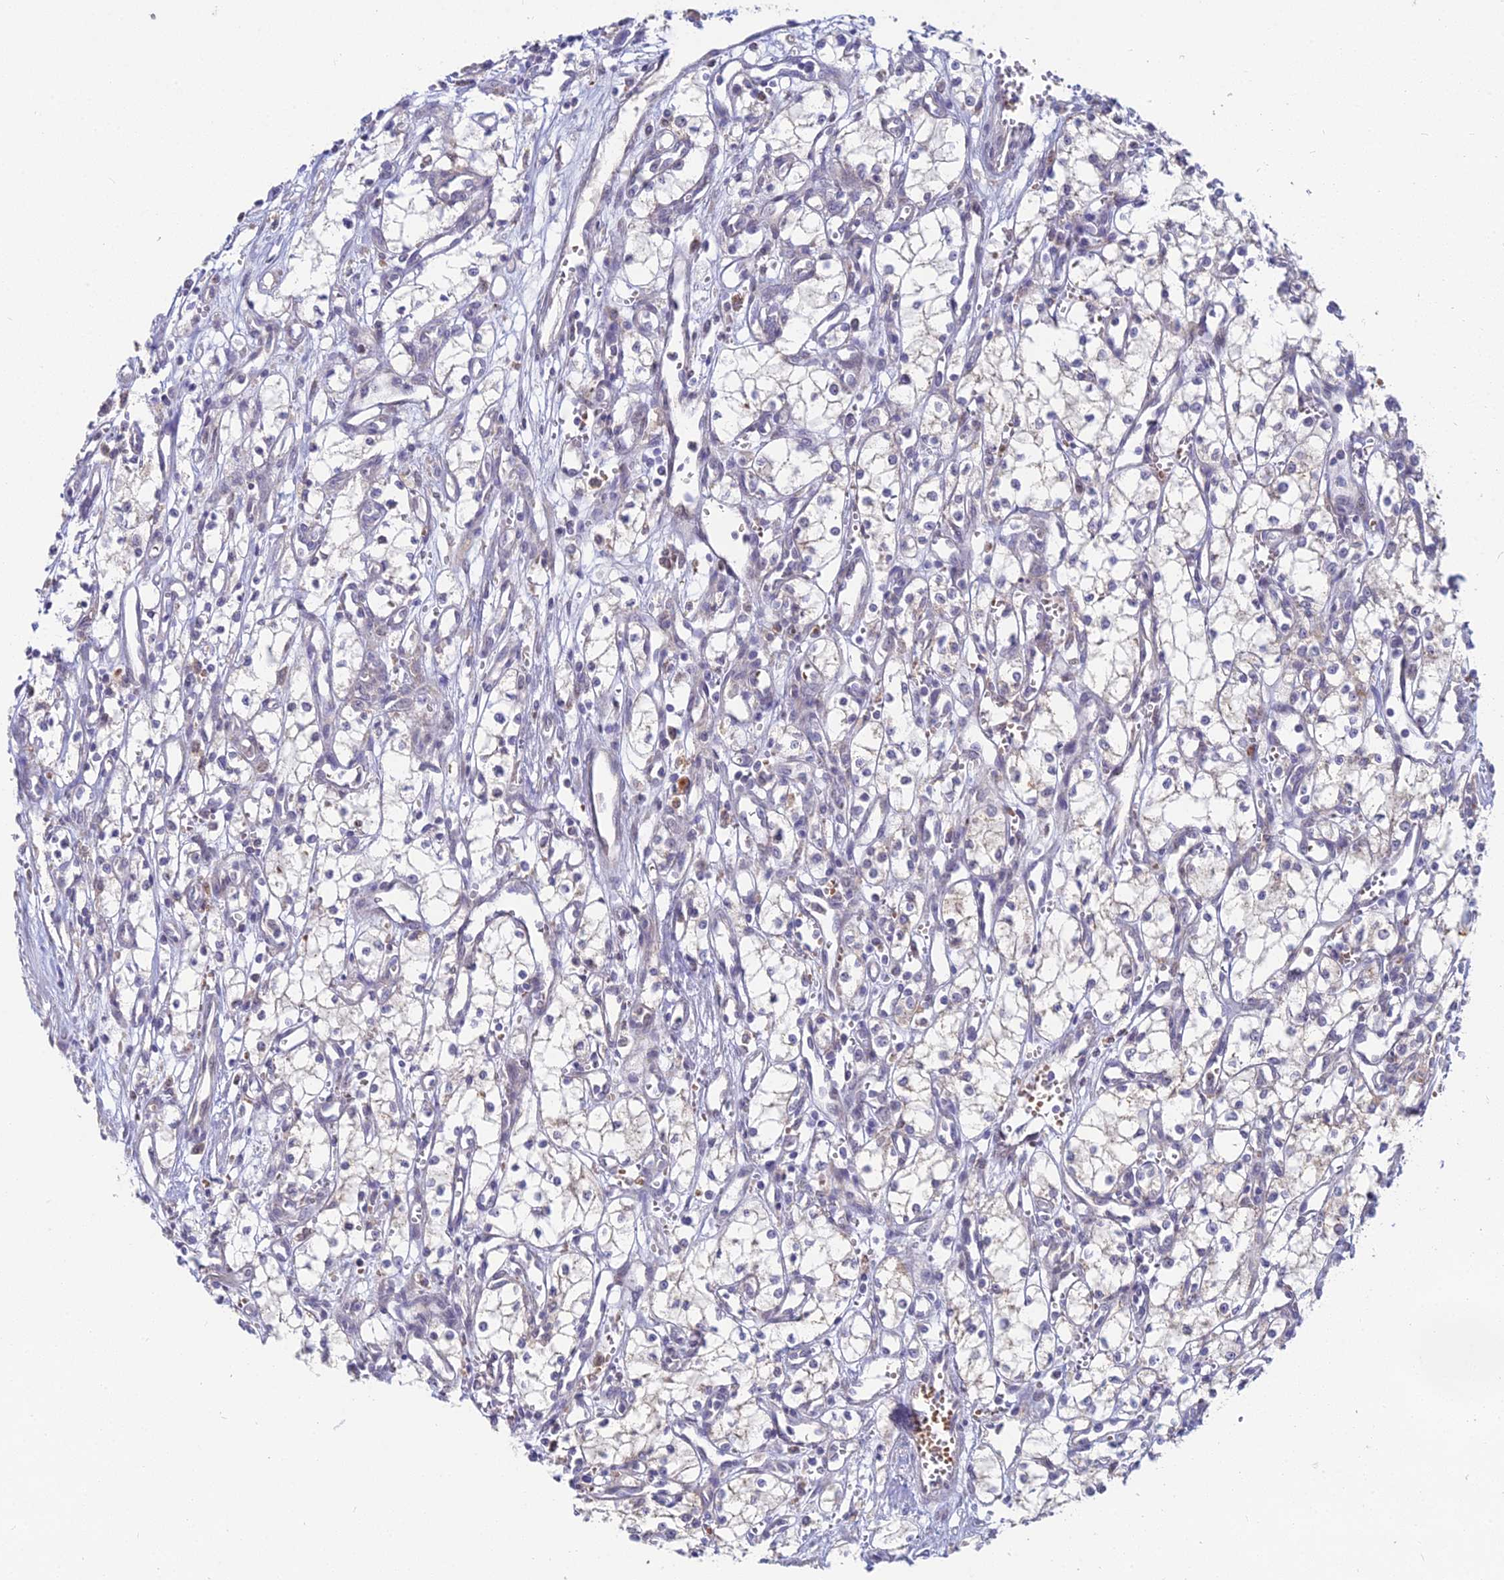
{"staining": {"intensity": "negative", "quantity": "none", "location": "none"}, "tissue": "renal cancer", "cell_type": "Tumor cells", "image_type": "cancer", "snomed": [{"axis": "morphology", "description": "Adenocarcinoma, NOS"}, {"axis": "topography", "description": "Kidney"}], "caption": "The immunohistochemistry photomicrograph has no significant positivity in tumor cells of adenocarcinoma (renal) tissue.", "gene": "WDR43", "patient": {"sex": "male", "age": 59}}